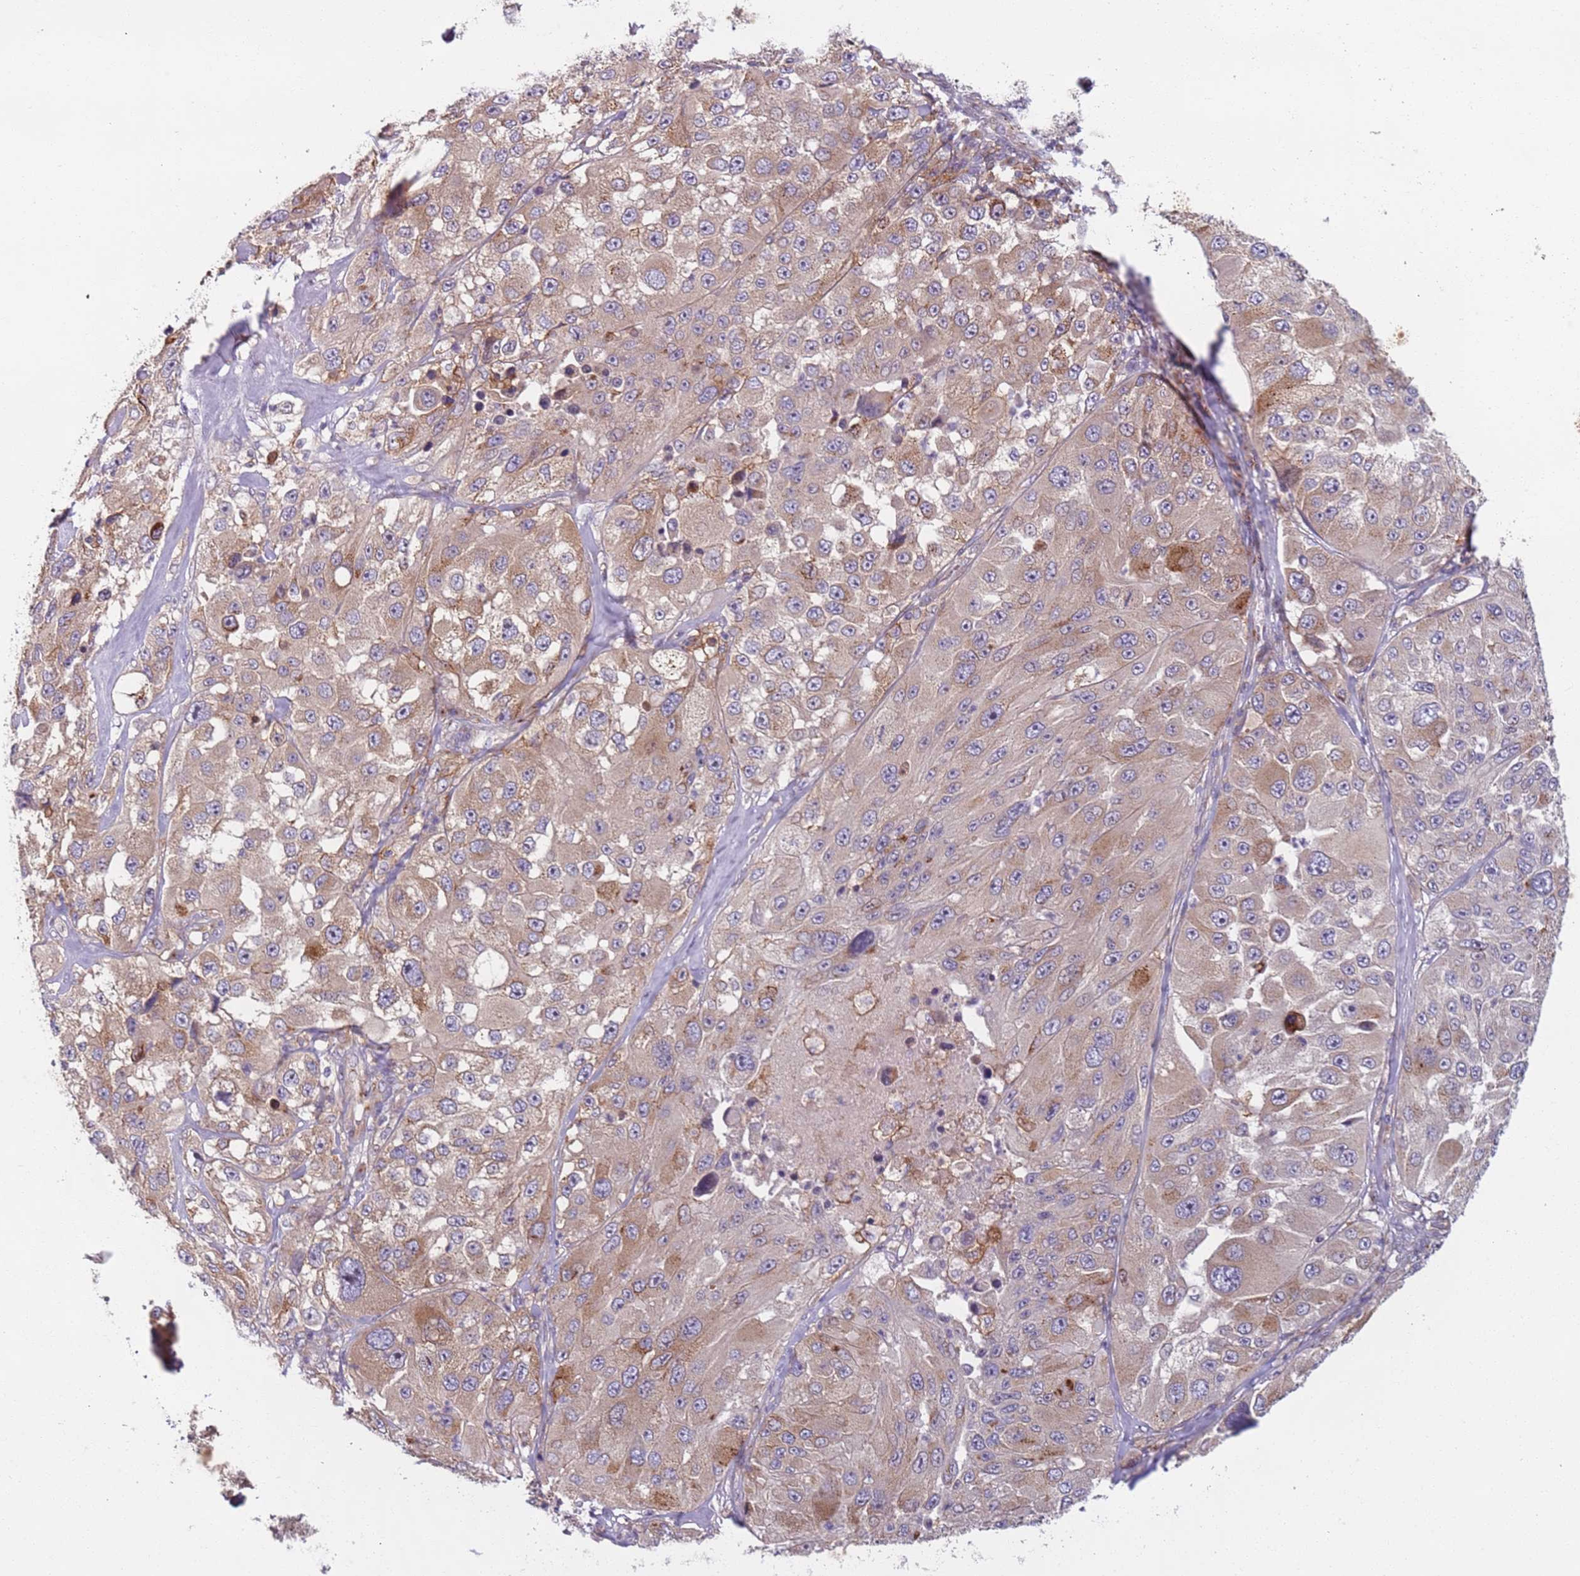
{"staining": {"intensity": "moderate", "quantity": ">75%", "location": "cytoplasmic/membranous"}, "tissue": "melanoma", "cell_type": "Tumor cells", "image_type": "cancer", "snomed": [{"axis": "morphology", "description": "Malignant melanoma, Metastatic site"}, {"axis": "topography", "description": "Lymph node"}], "caption": "Brown immunohistochemical staining in human melanoma exhibits moderate cytoplasmic/membranous staining in approximately >75% of tumor cells. The staining was performed using DAB (3,3'-diaminobenzidine) to visualize the protein expression in brown, while the nuclei were stained in blue with hematoxylin (Magnification: 20x).", "gene": "AKTIP", "patient": {"sex": "male", "age": 62}}